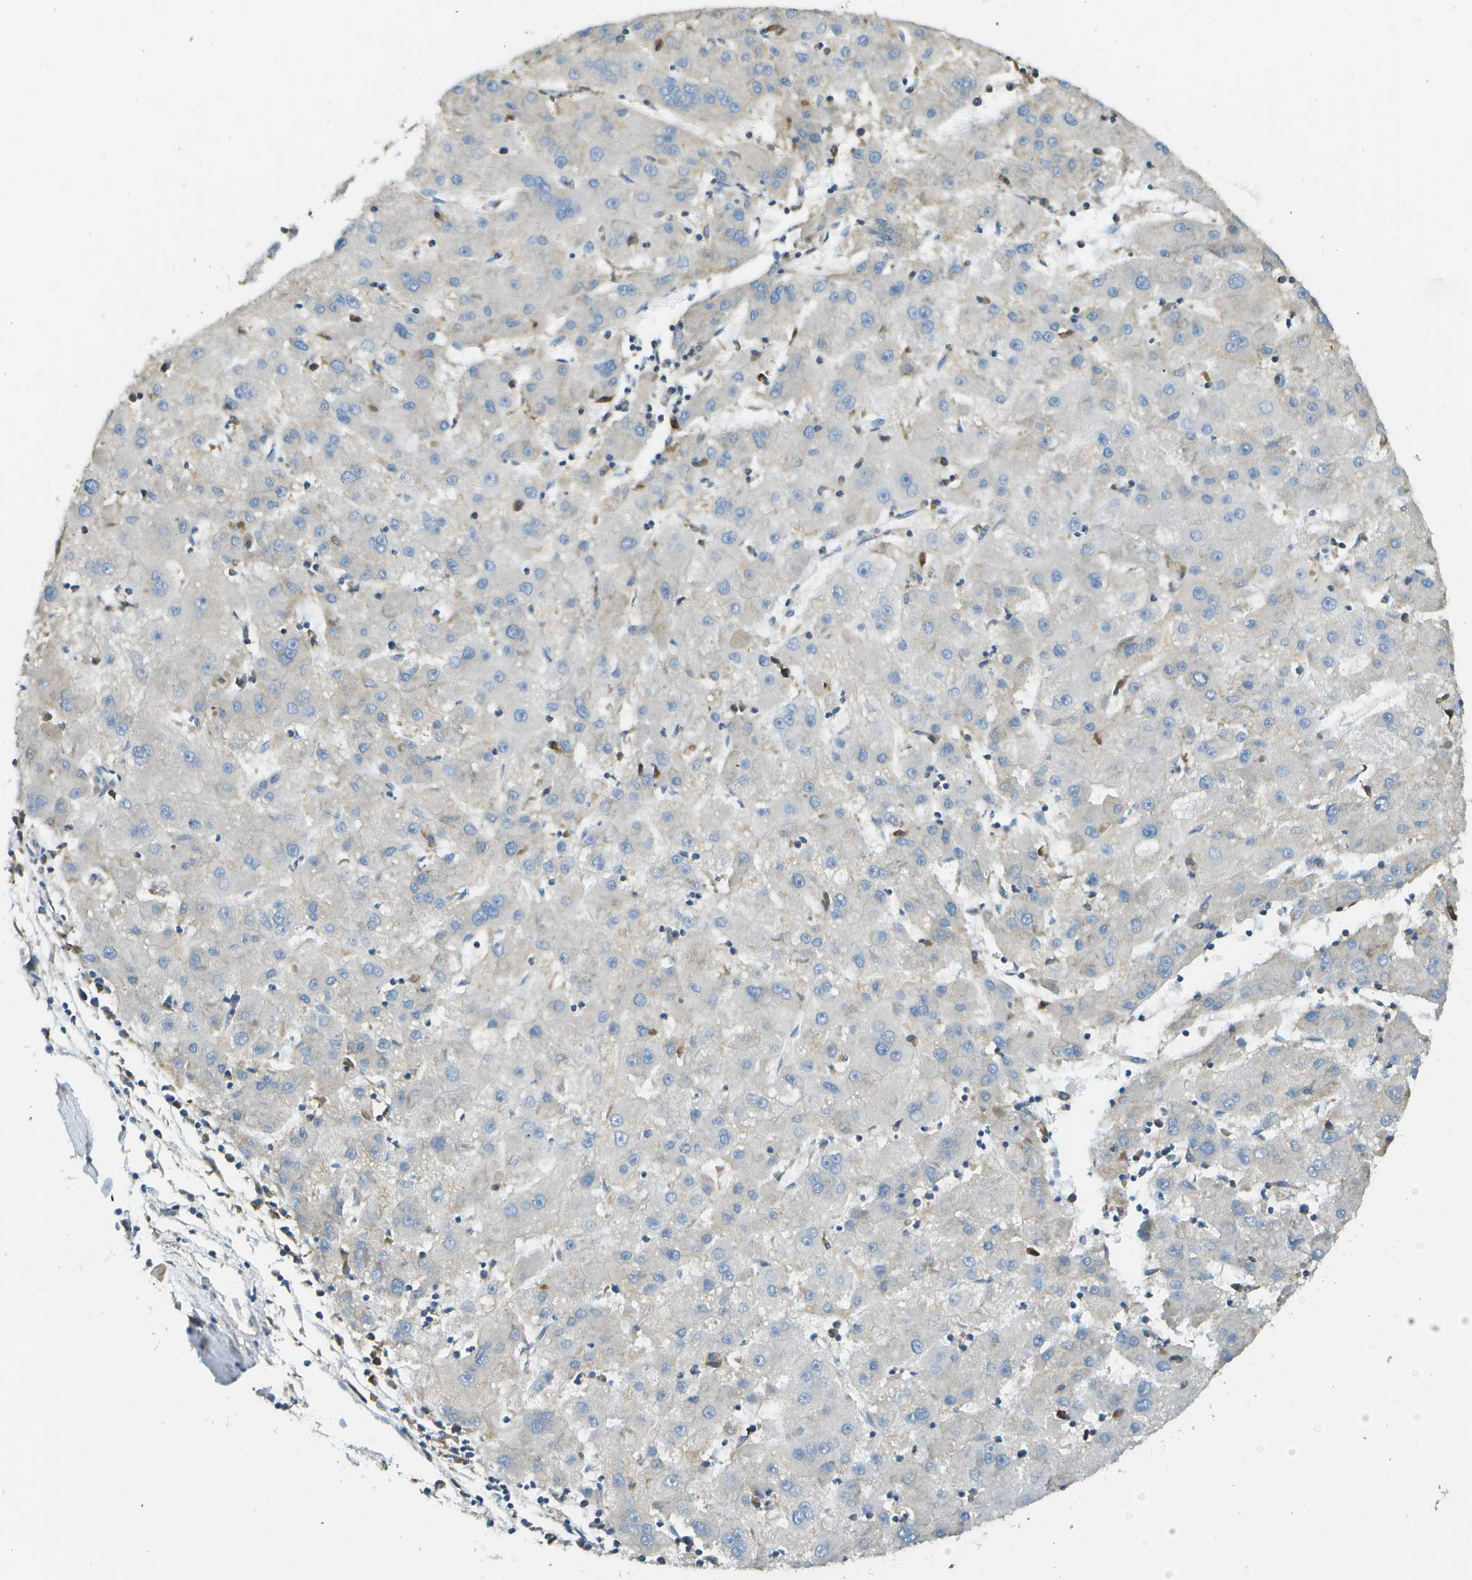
{"staining": {"intensity": "negative", "quantity": "none", "location": "none"}, "tissue": "liver cancer", "cell_type": "Tumor cells", "image_type": "cancer", "snomed": [{"axis": "morphology", "description": "Carcinoma, Hepatocellular, NOS"}, {"axis": "topography", "description": "Liver"}], "caption": "Immunohistochemistry (IHC) histopathology image of human hepatocellular carcinoma (liver) stained for a protein (brown), which reveals no positivity in tumor cells. (Brightfield microscopy of DAB IHC at high magnification).", "gene": "DNAJB11", "patient": {"sex": "male", "age": 72}}